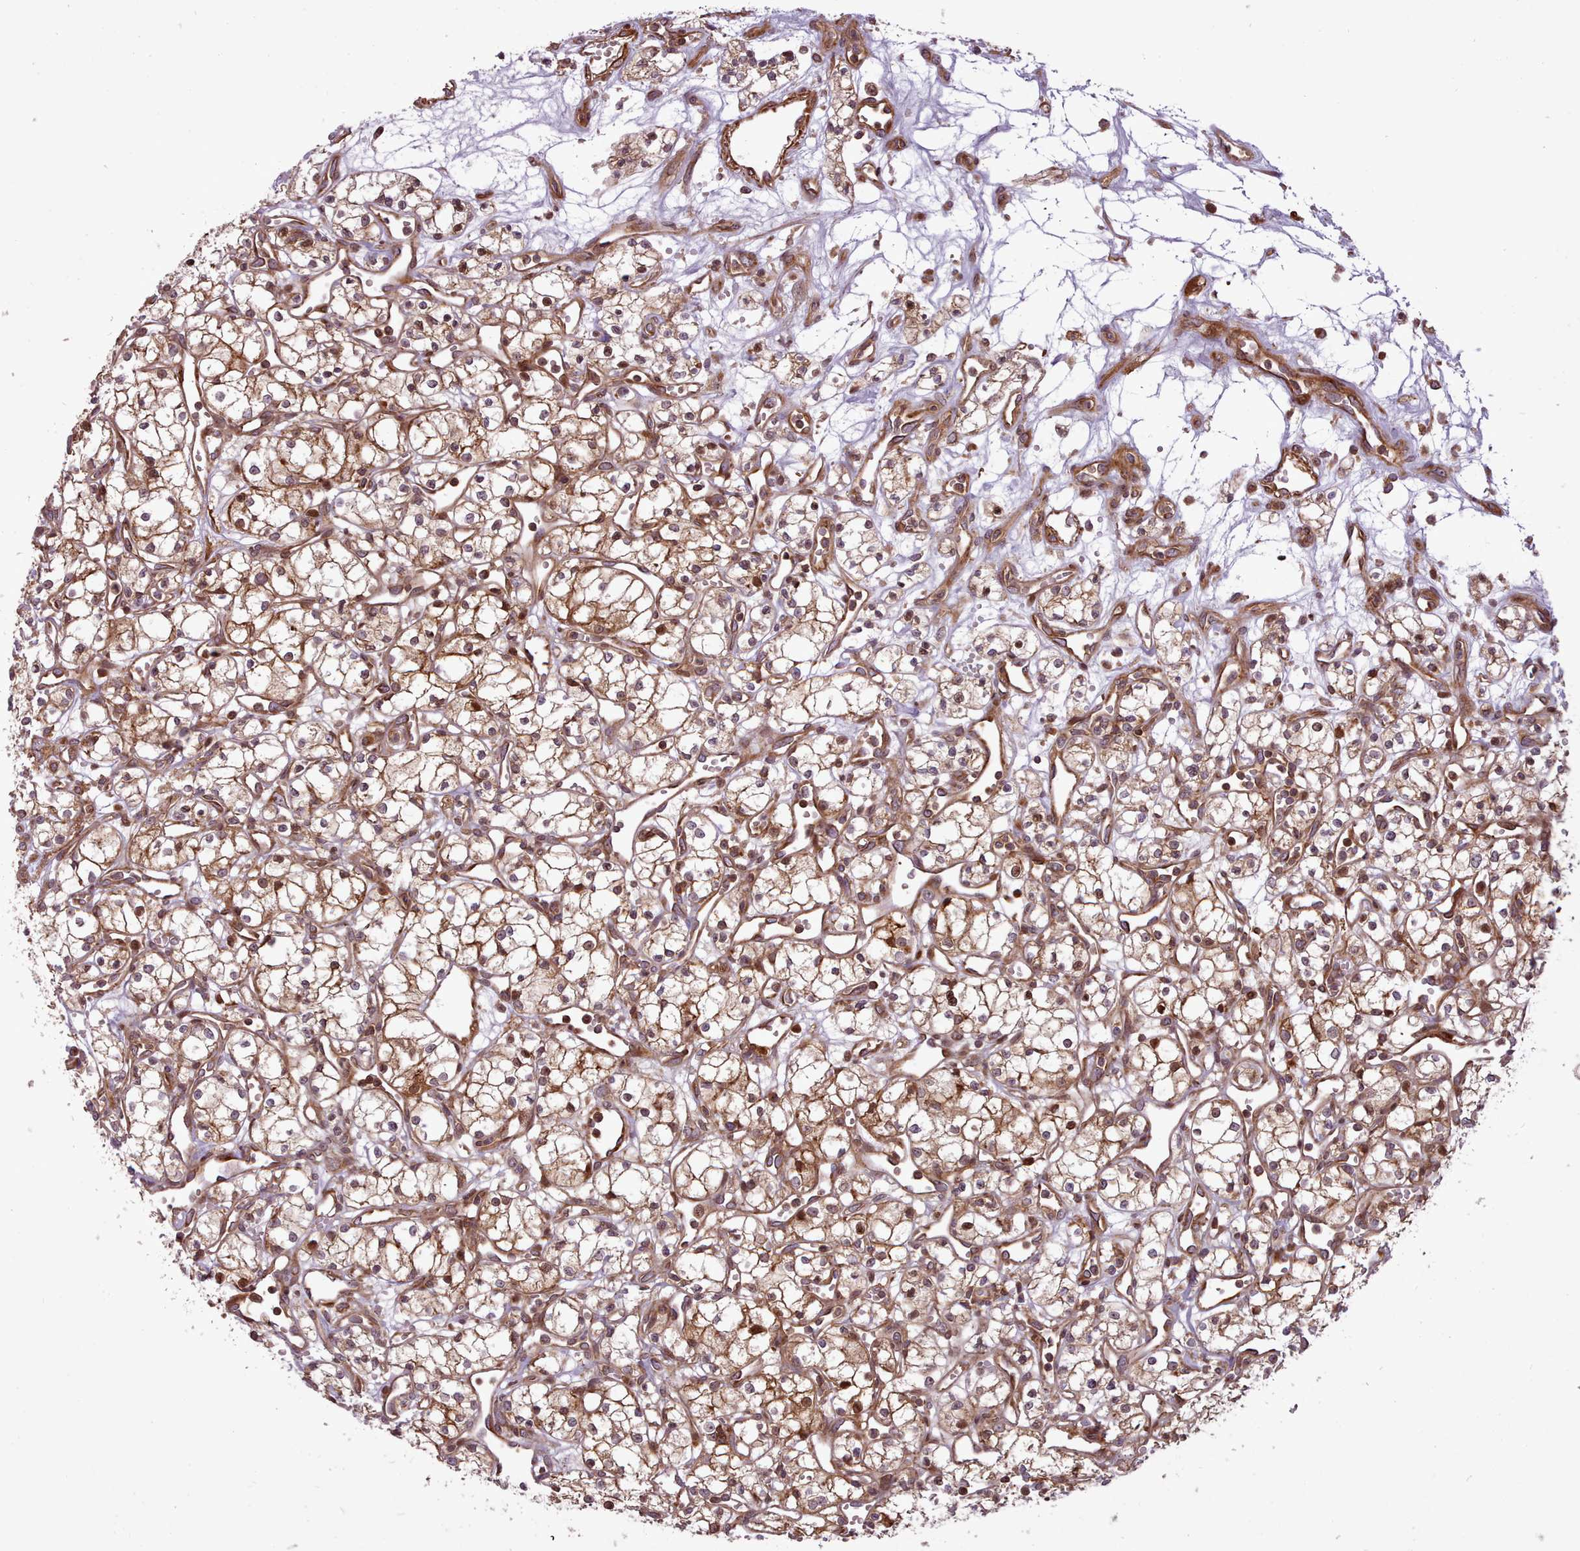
{"staining": {"intensity": "strong", "quantity": "25%-75%", "location": "cytoplasmic/membranous,nuclear"}, "tissue": "renal cancer", "cell_type": "Tumor cells", "image_type": "cancer", "snomed": [{"axis": "morphology", "description": "Adenocarcinoma, NOS"}, {"axis": "topography", "description": "Kidney"}], "caption": "Strong cytoplasmic/membranous and nuclear protein staining is appreciated in approximately 25%-75% of tumor cells in adenocarcinoma (renal).", "gene": "NLRP7", "patient": {"sex": "male", "age": 59}}